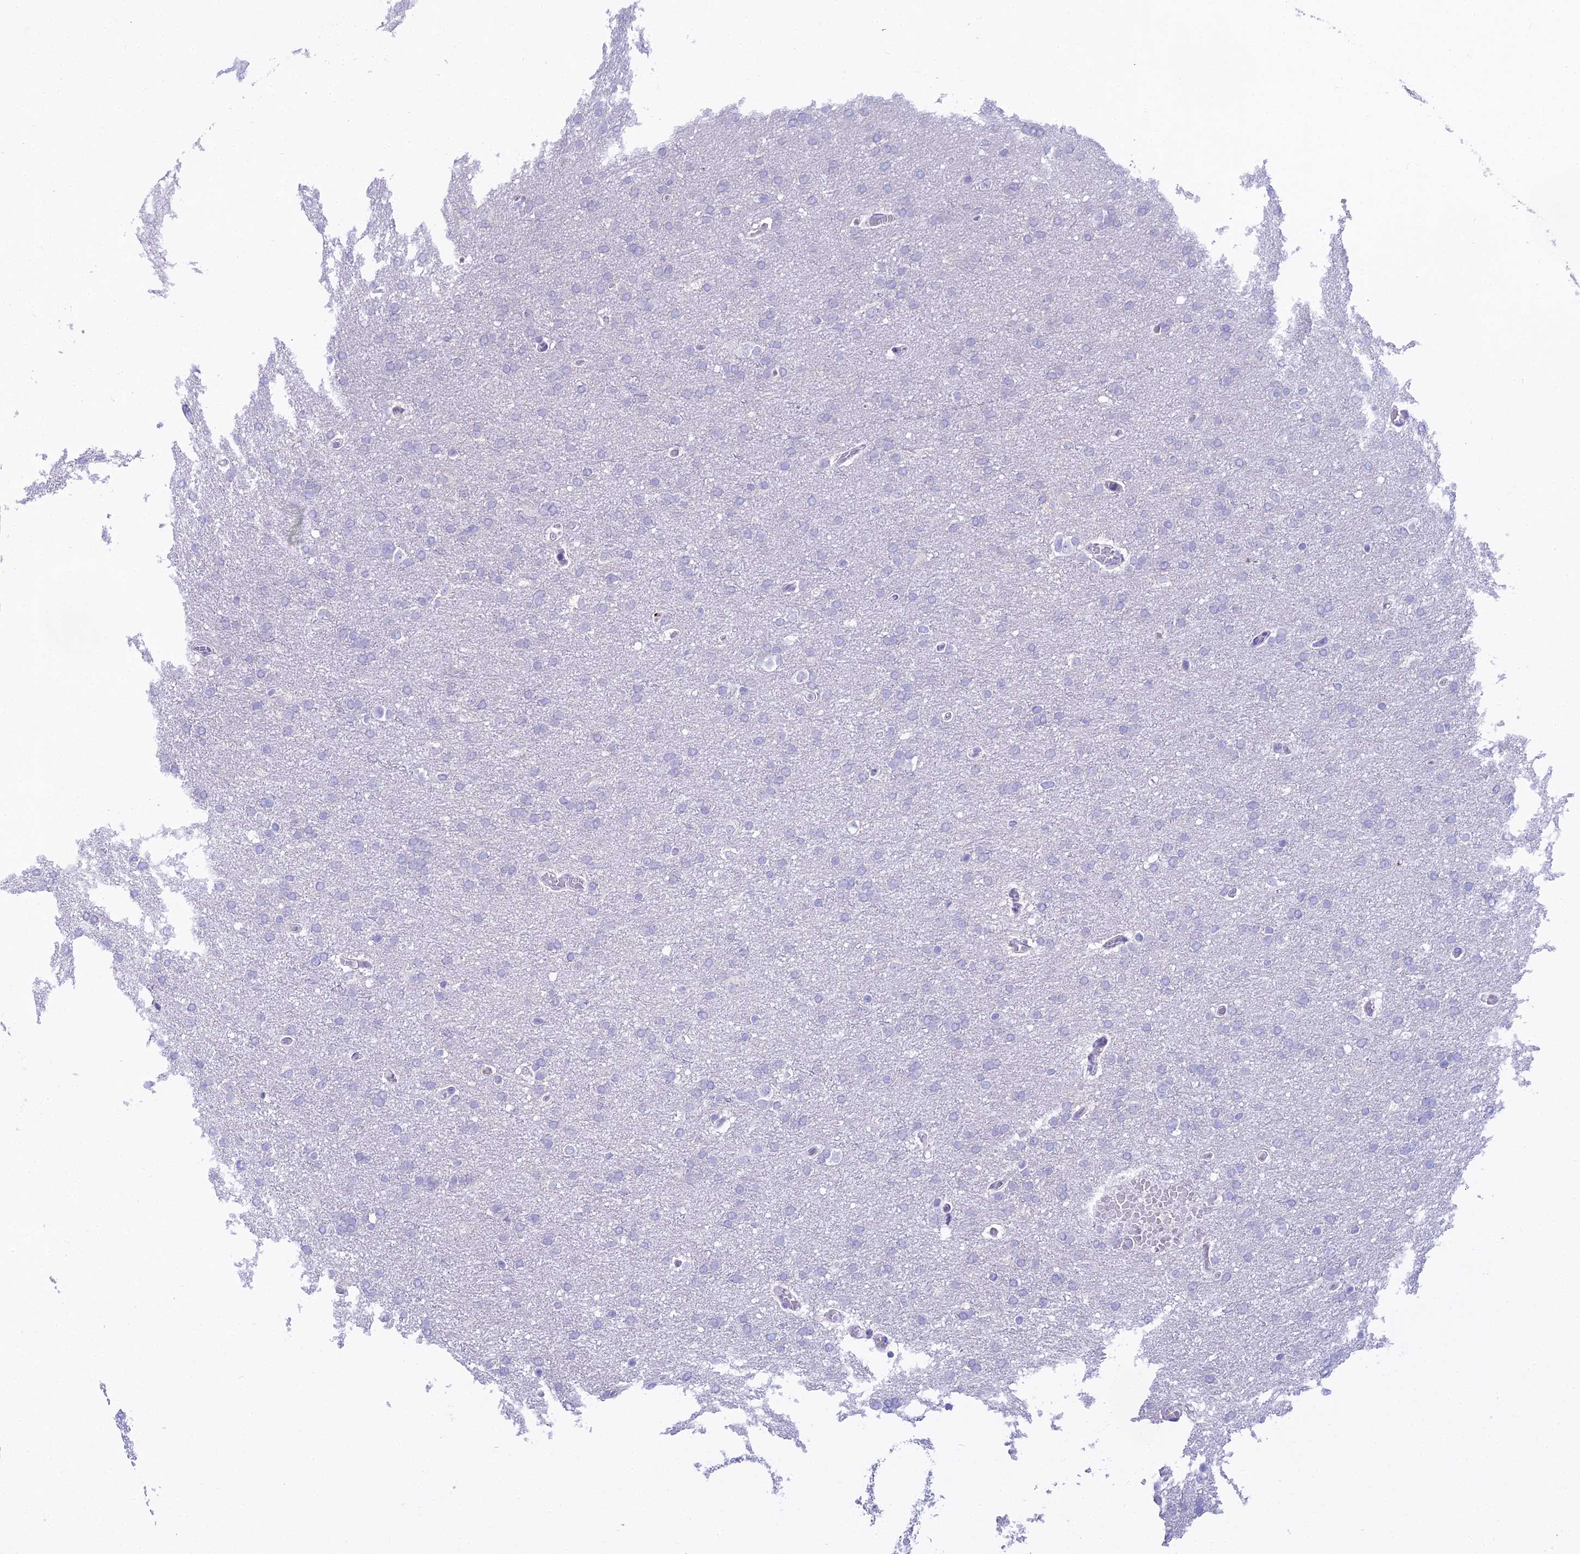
{"staining": {"intensity": "negative", "quantity": "none", "location": "none"}, "tissue": "glioma", "cell_type": "Tumor cells", "image_type": "cancer", "snomed": [{"axis": "morphology", "description": "Glioma, malignant, High grade"}, {"axis": "topography", "description": "Cerebral cortex"}], "caption": "Immunohistochemistry micrograph of neoplastic tissue: glioma stained with DAB (3,3'-diaminobenzidine) displays no significant protein staining in tumor cells.", "gene": "CGB2", "patient": {"sex": "female", "age": 36}}